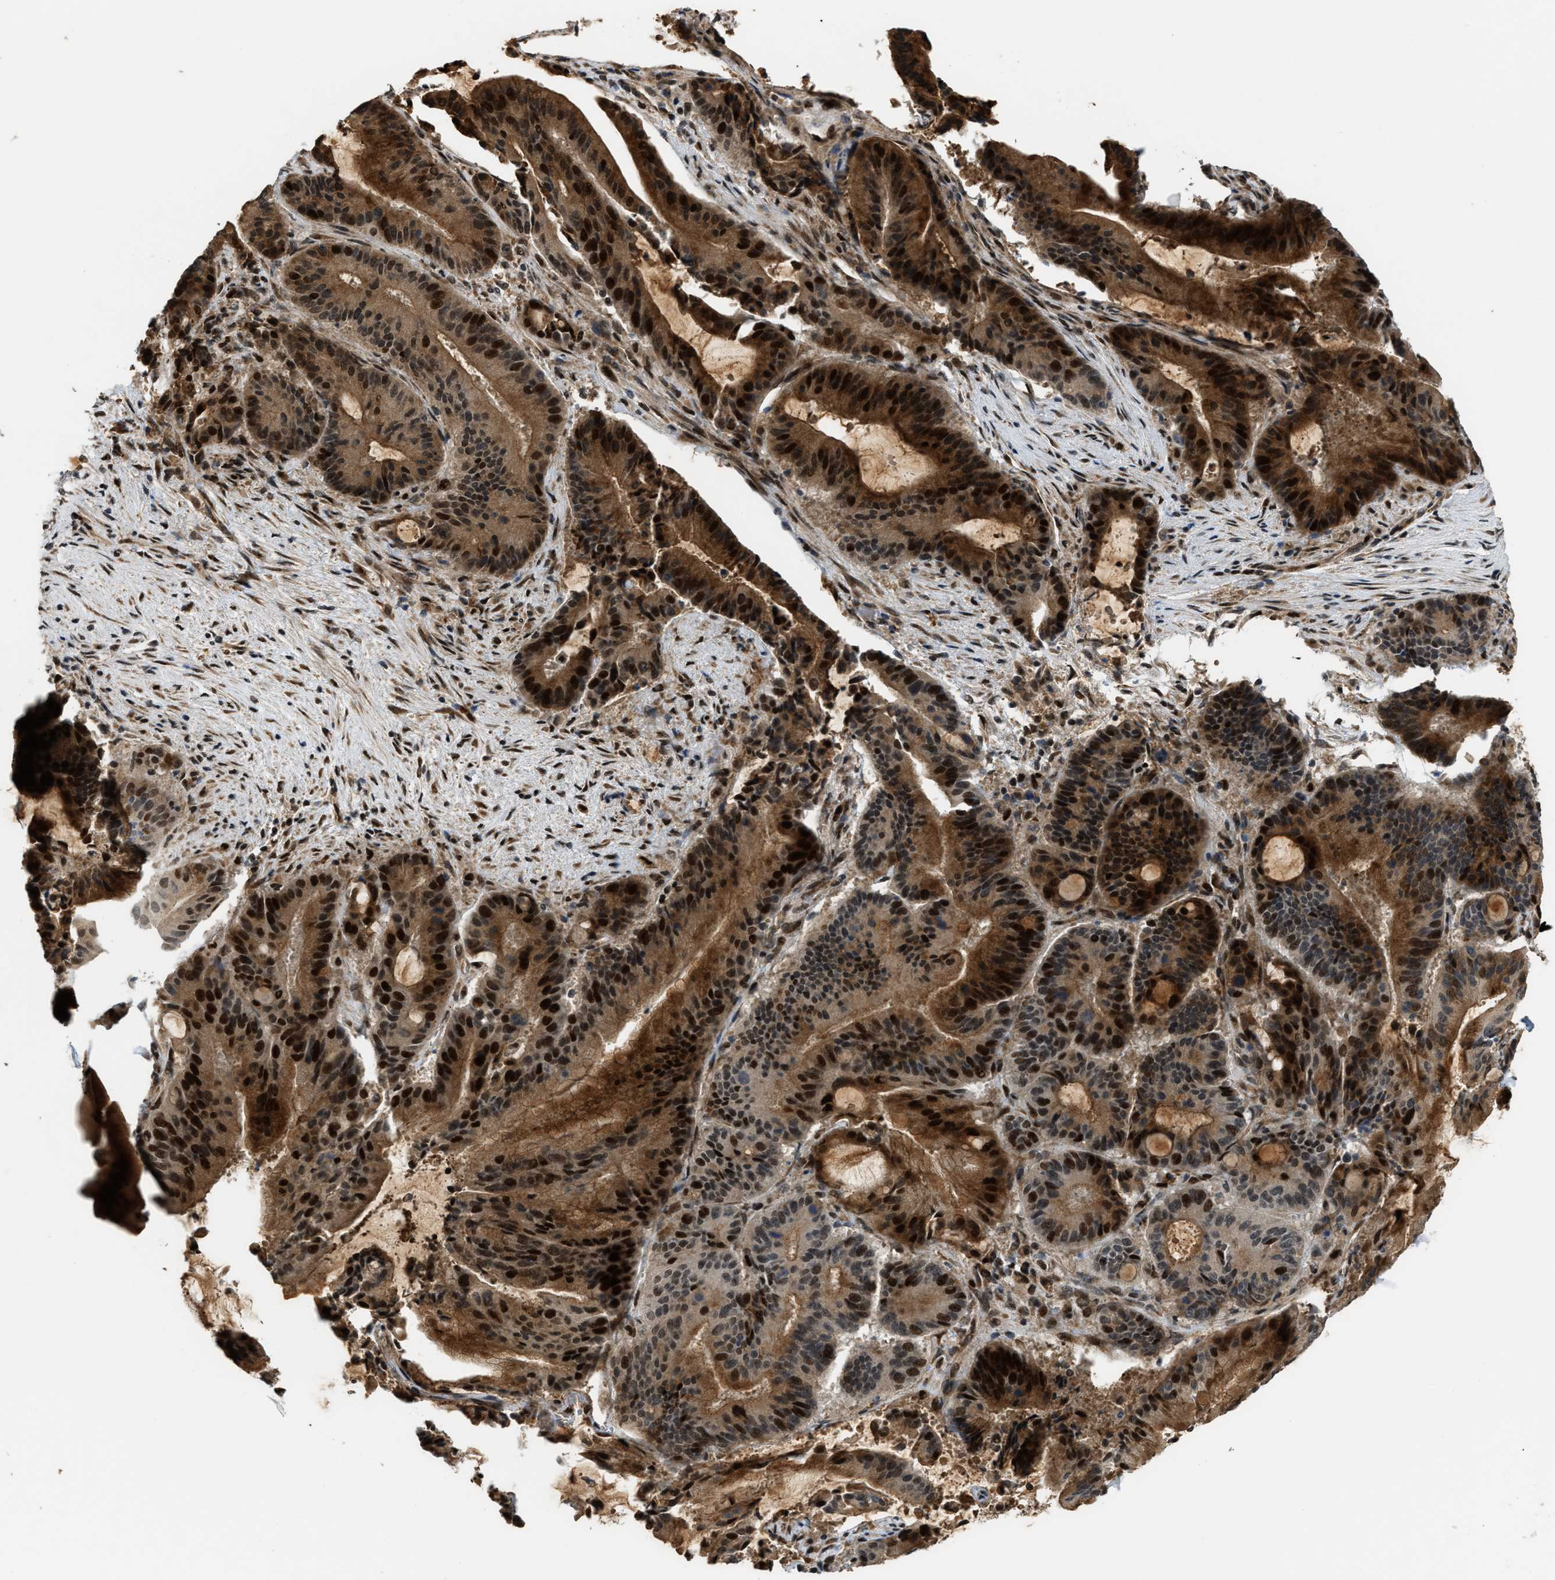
{"staining": {"intensity": "strong", "quantity": ">75%", "location": "cytoplasmic/membranous,nuclear"}, "tissue": "liver cancer", "cell_type": "Tumor cells", "image_type": "cancer", "snomed": [{"axis": "morphology", "description": "Normal tissue, NOS"}, {"axis": "morphology", "description": "Cholangiocarcinoma"}, {"axis": "topography", "description": "Liver"}, {"axis": "topography", "description": "Peripheral nerve tissue"}], "caption": "The histopathology image reveals staining of liver cholangiocarcinoma, revealing strong cytoplasmic/membranous and nuclear protein expression (brown color) within tumor cells. (DAB = brown stain, brightfield microscopy at high magnification).", "gene": "SERTAD2", "patient": {"sex": "female", "age": 73}}